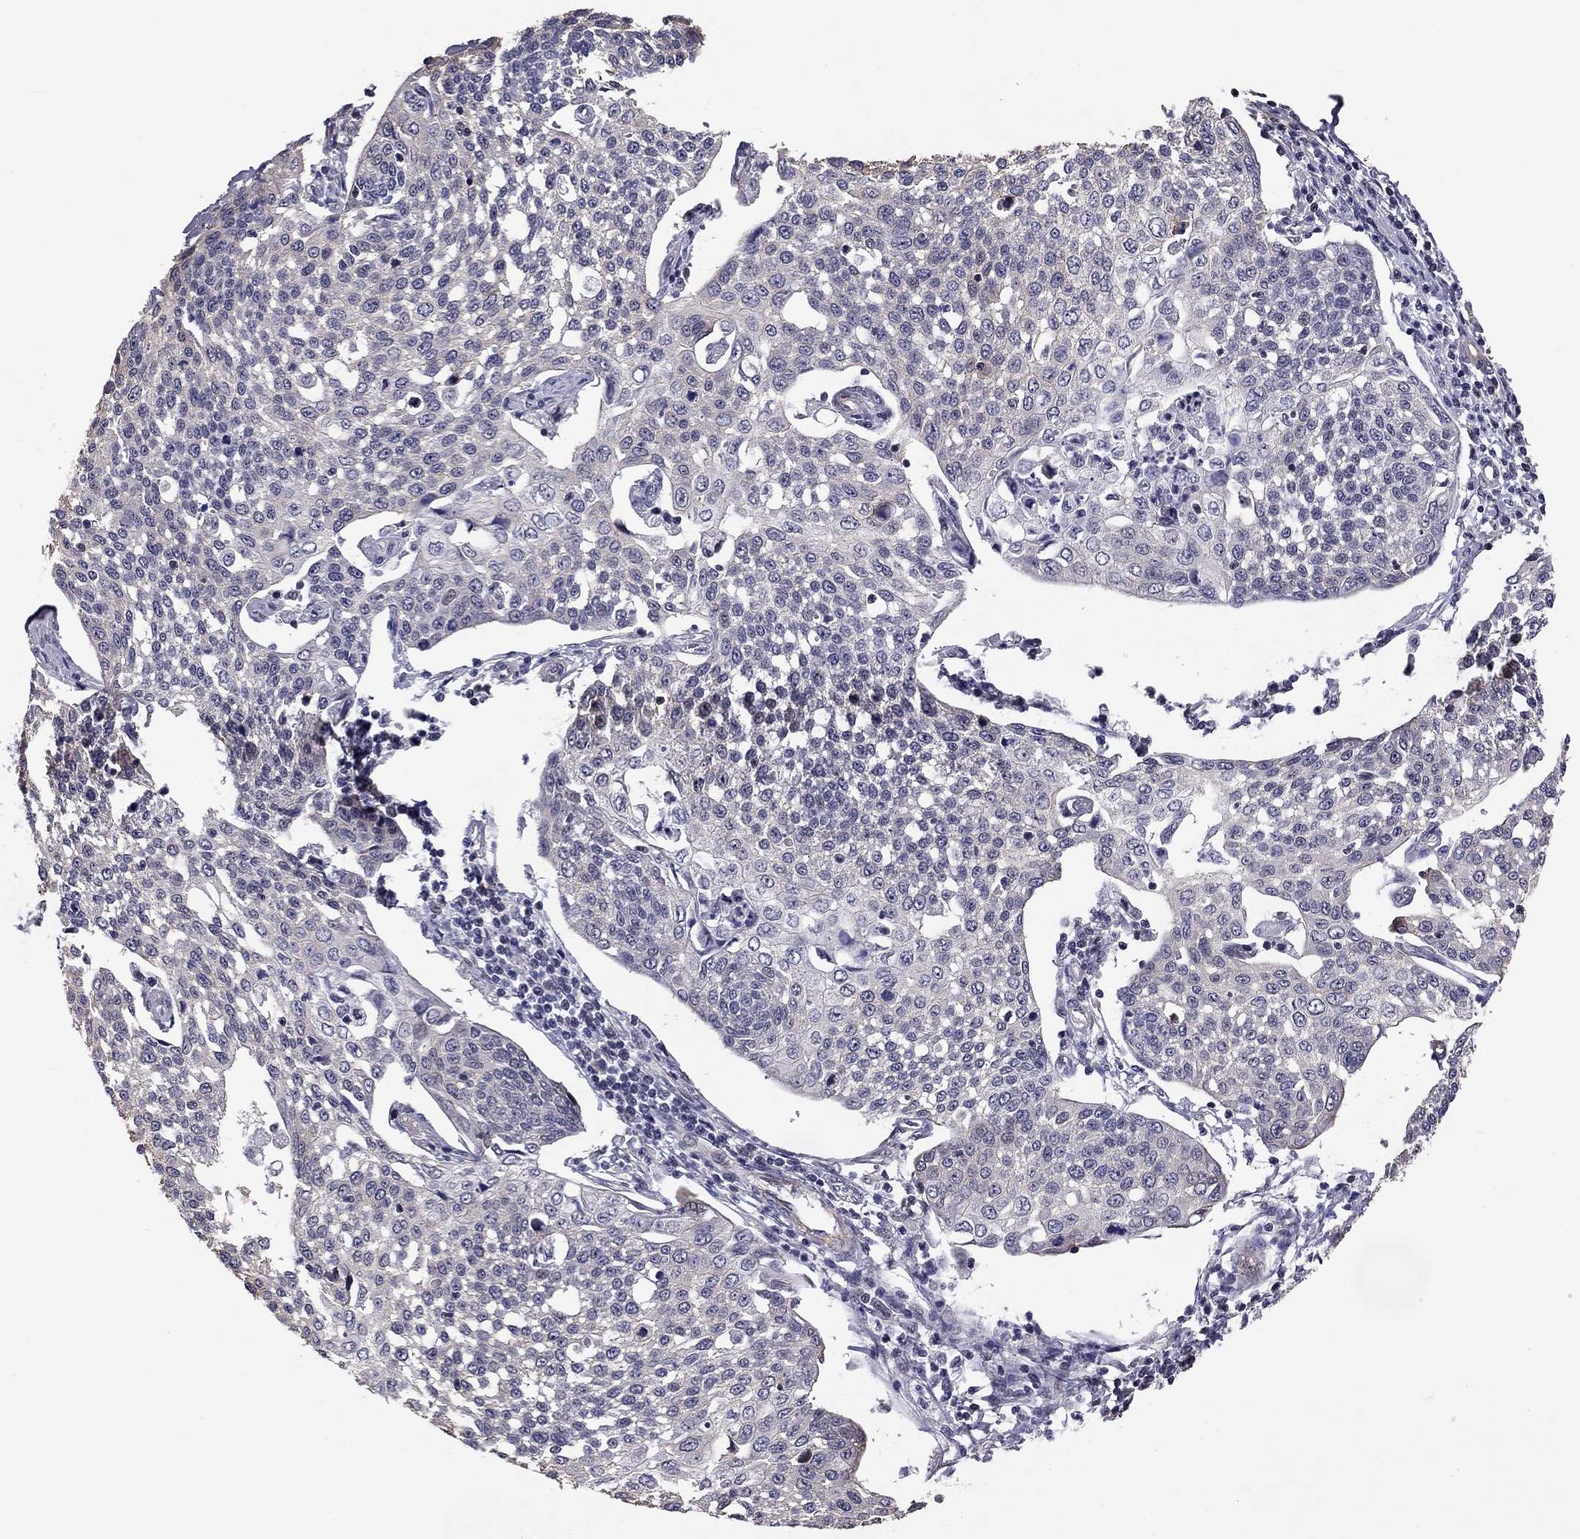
{"staining": {"intensity": "negative", "quantity": "none", "location": "none"}, "tissue": "cervical cancer", "cell_type": "Tumor cells", "image_type": "cancer", "snomed": [{"axis": "morphology", "description": "Squamous cell carcinoma, NOS"}, {"axis": "topography", "description": "Cervix"}], "caption": "Cervical cancer (squamous cell carcinoma) was stained to show a protein in brown. There is no significant expression in tumor cells.", "gene": "GJB4", "patient": {"sex": "female", "age": 34}}